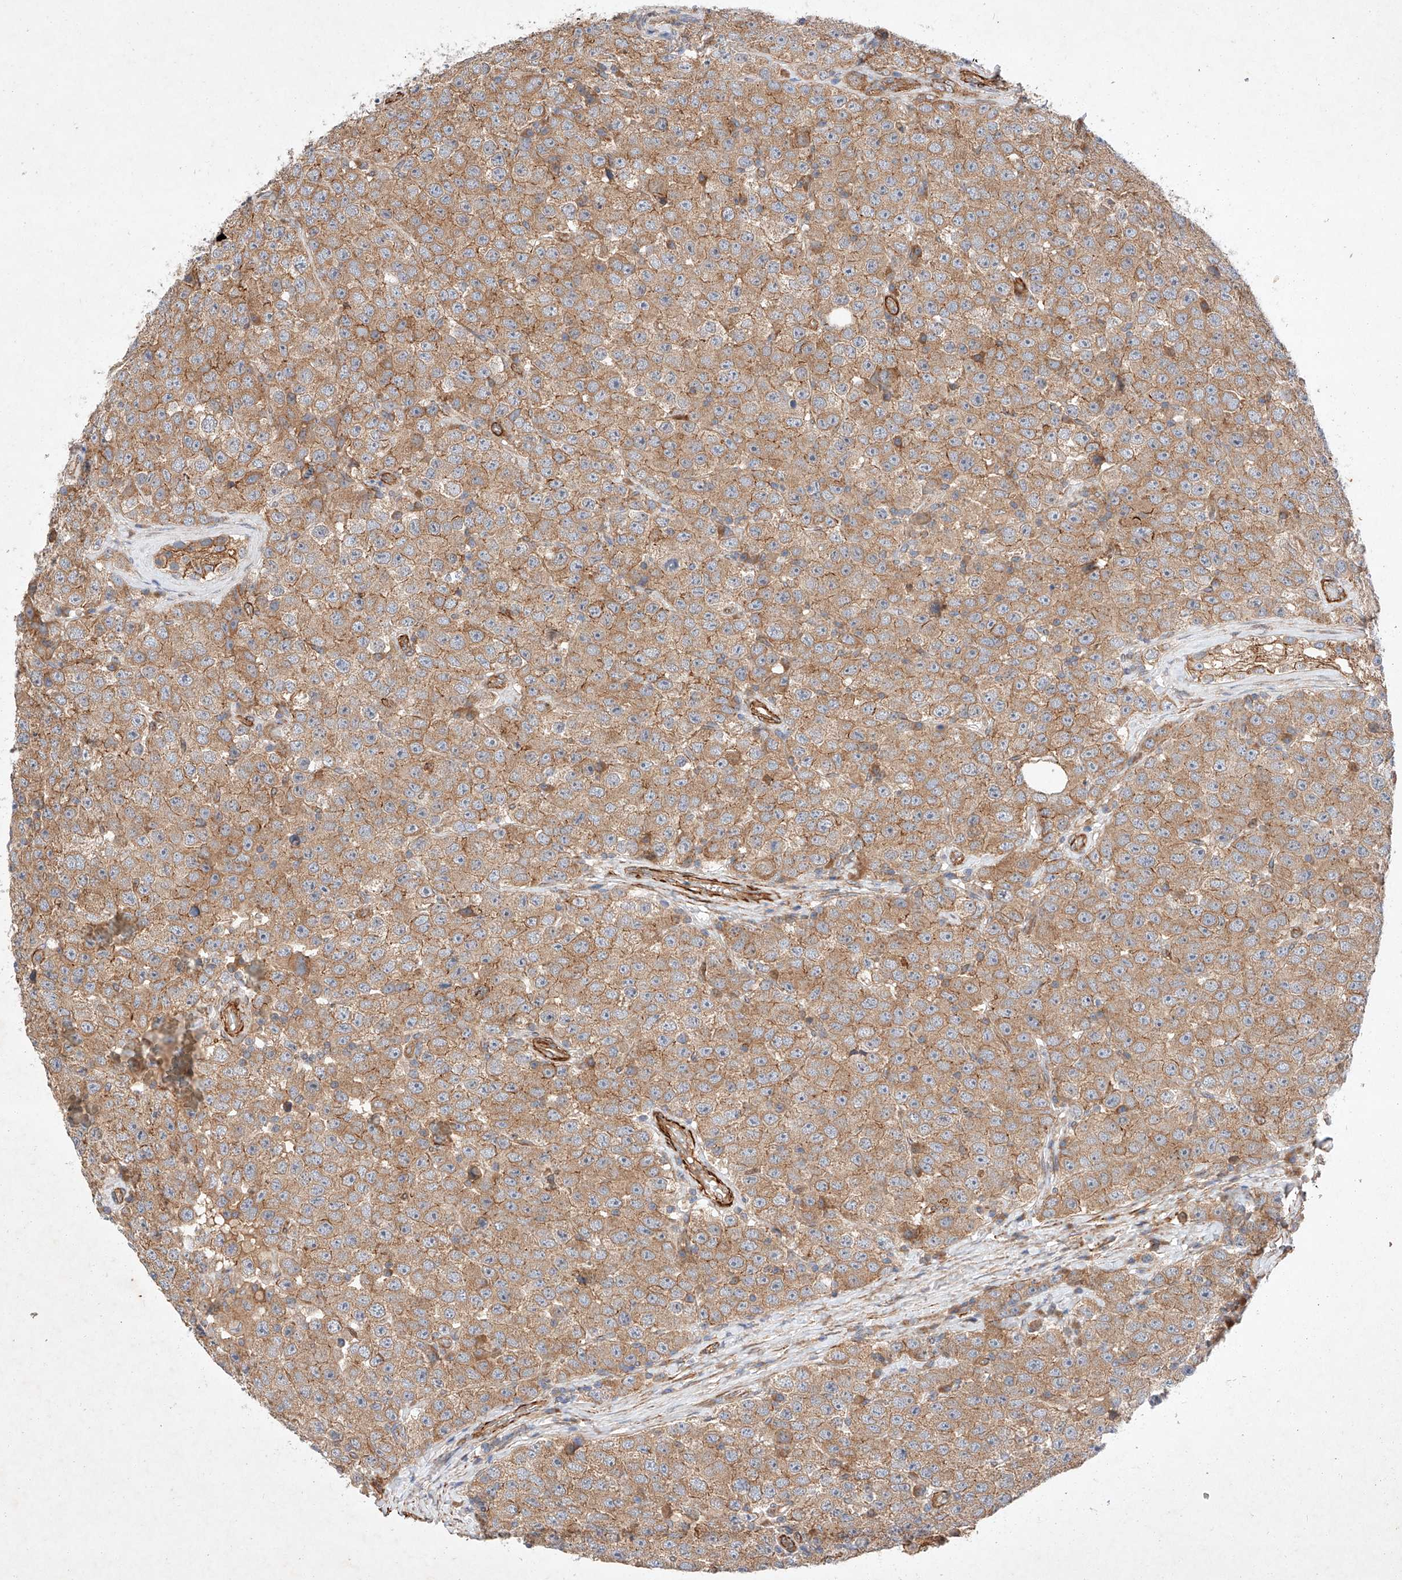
{"staining": {"intensity": "moderate", "quantity": ">75%", "location": "cytoplasmic/membranous"}, "tissue": "testis cancer", "cell_type": "Tumor cells", "image_type": "cancer", "snomed": [{"axis": "morphology", "description": "Seminoma, NOS"}, {"axis": "topography", "description": "Testis"}], "caption": "Moderate cytoplasmic/membranous expression is seen in about >75% of tumor cells in testis cancer.", "gene": "RAB23", "patient": {"sex": "male", "age": 28}}